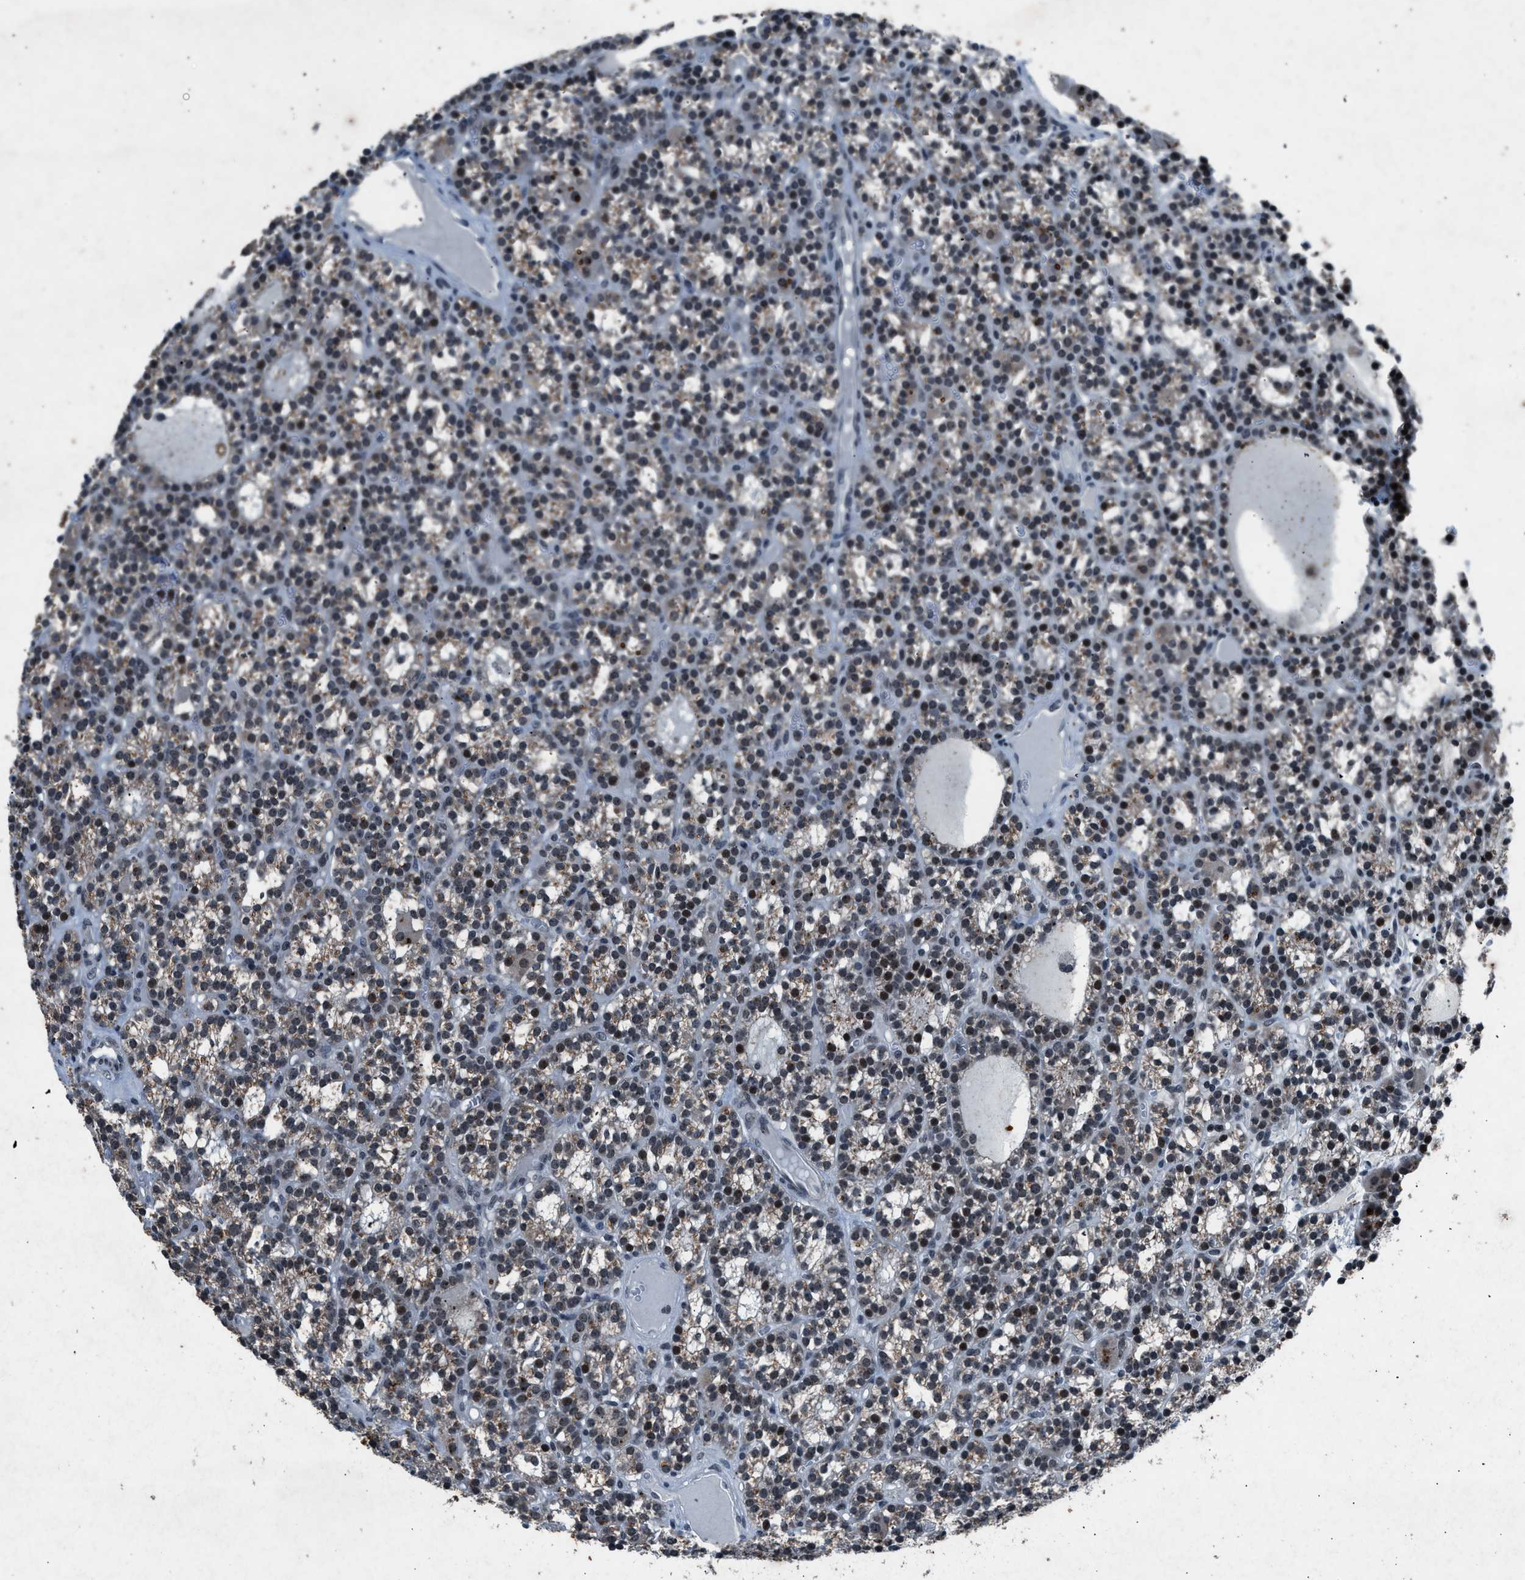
{"staining": {"intensity": "moderate", "quantity": "25%-75%", "location": "cytoplasmic/membranous,nuclear"}, "tissue": "parathyroid gland", "cell_type": "Glandular cells", "image_type": "normal", "snomed": [{"axis": "morphology", "description": "Normal tissue, NOS"}, {"axis": "morphology", "description": "Adenoma, NOS"}, {"axis": "topography", "description": "Parathyroid gland"}], "caption": "DAB immunohistochemical staining of normal human parathyroid gland exhibits moderate cytoplasmic/membranous,nuclear protein positivity in approximately 25%-75% of glandular cells. (DAB IHC with brightfield microscopy, high magnification).", "gene": "ADCY1", "patient": {"sex": "female", "age": 58}}